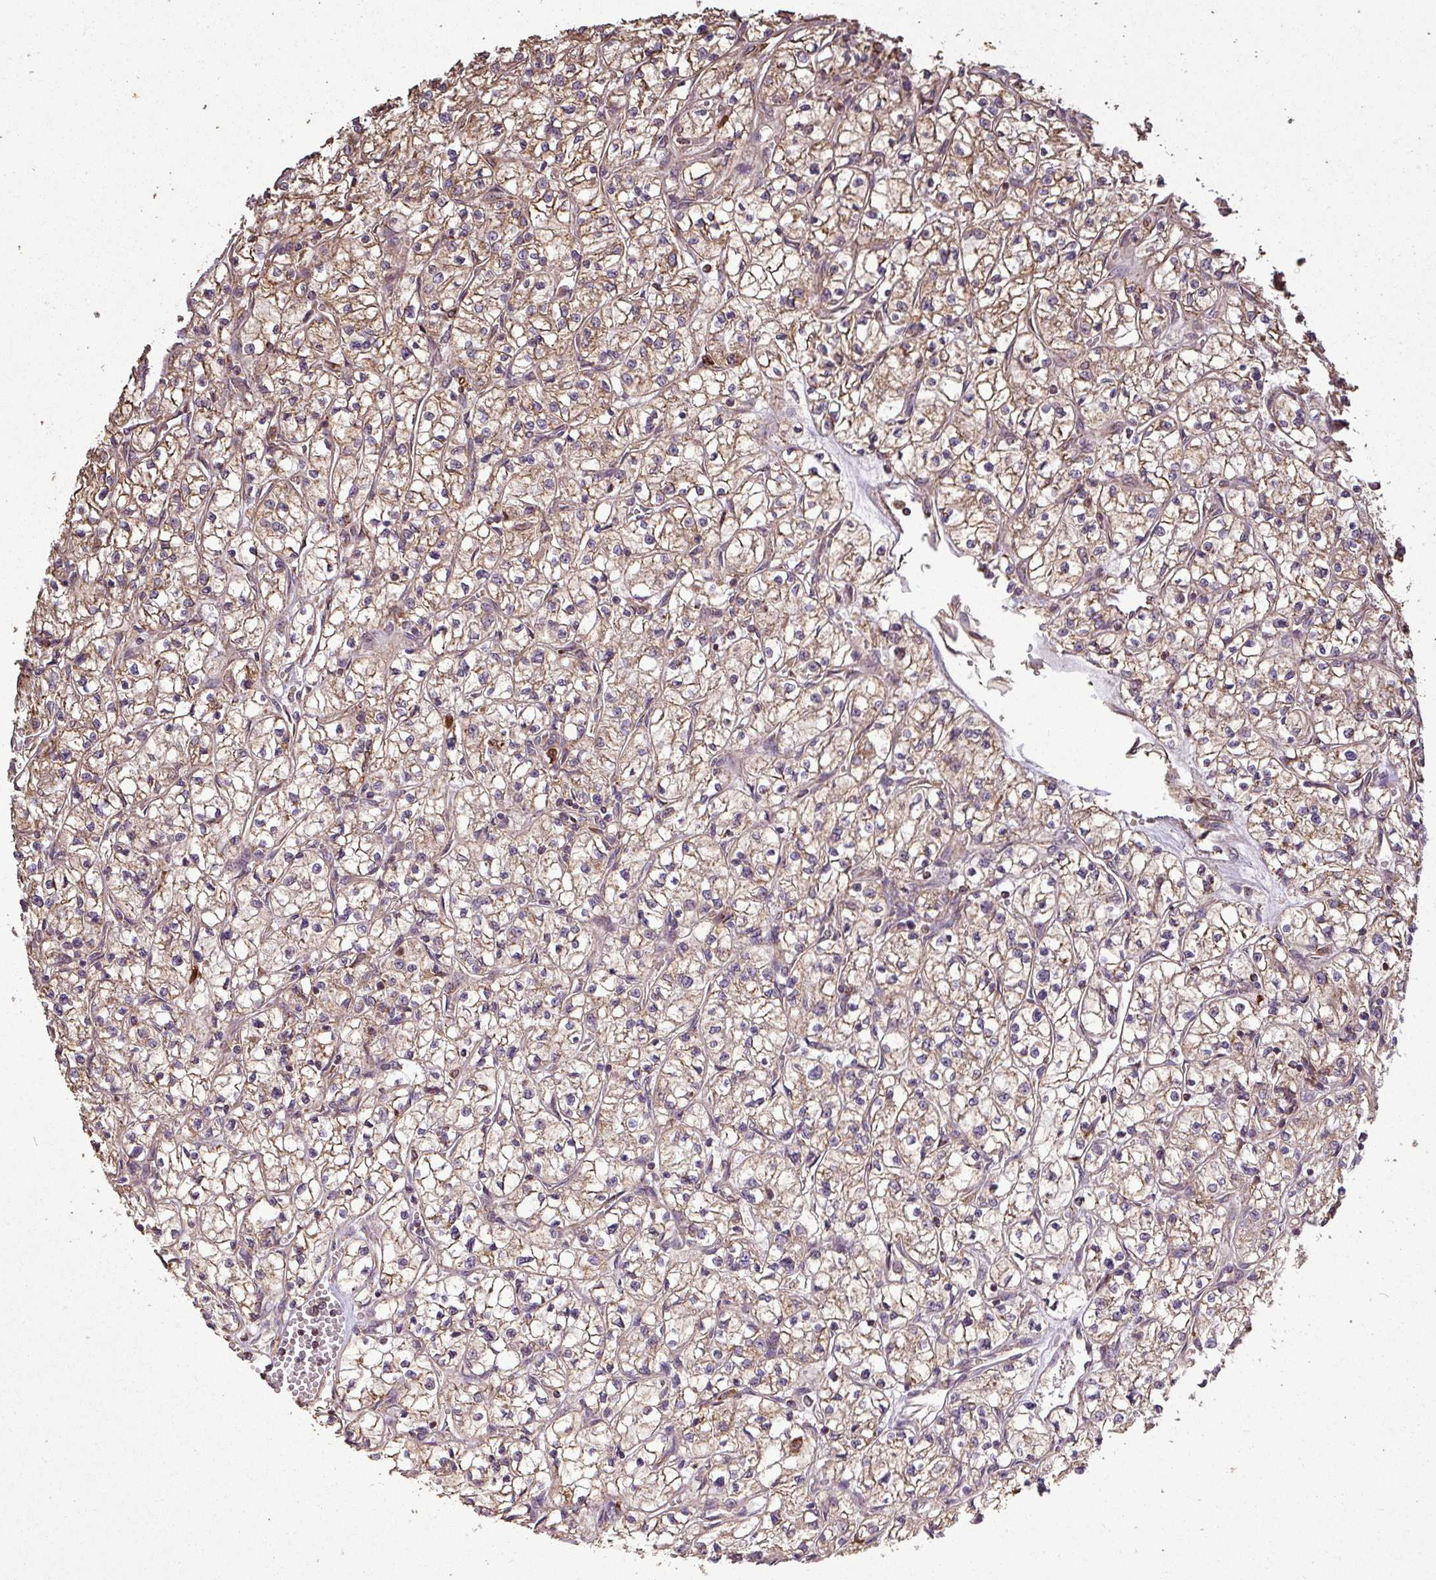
{"staining": {"intensity": "moderate", "quantity": ">75%", "location": "cytoplasmic/membranous"}, "tissue": "renal cancer", "cell_type": "Tumor cells", "image_type": "cancer", "snomed": [{"axis": "morphology", "description": "Adenocarcinoma, NOS"}, {"axis": "topography", "description": "Kidney"}], "caption": "Adenocarcinoma (renal) was stained to show a protein in brown. There is medium levels of moderate cytoplasmic/membranous positivity in approximately >75% of tumor cells.", "gene": "PLEKHM1", "patient": {"sex": "female", "age": 64}}